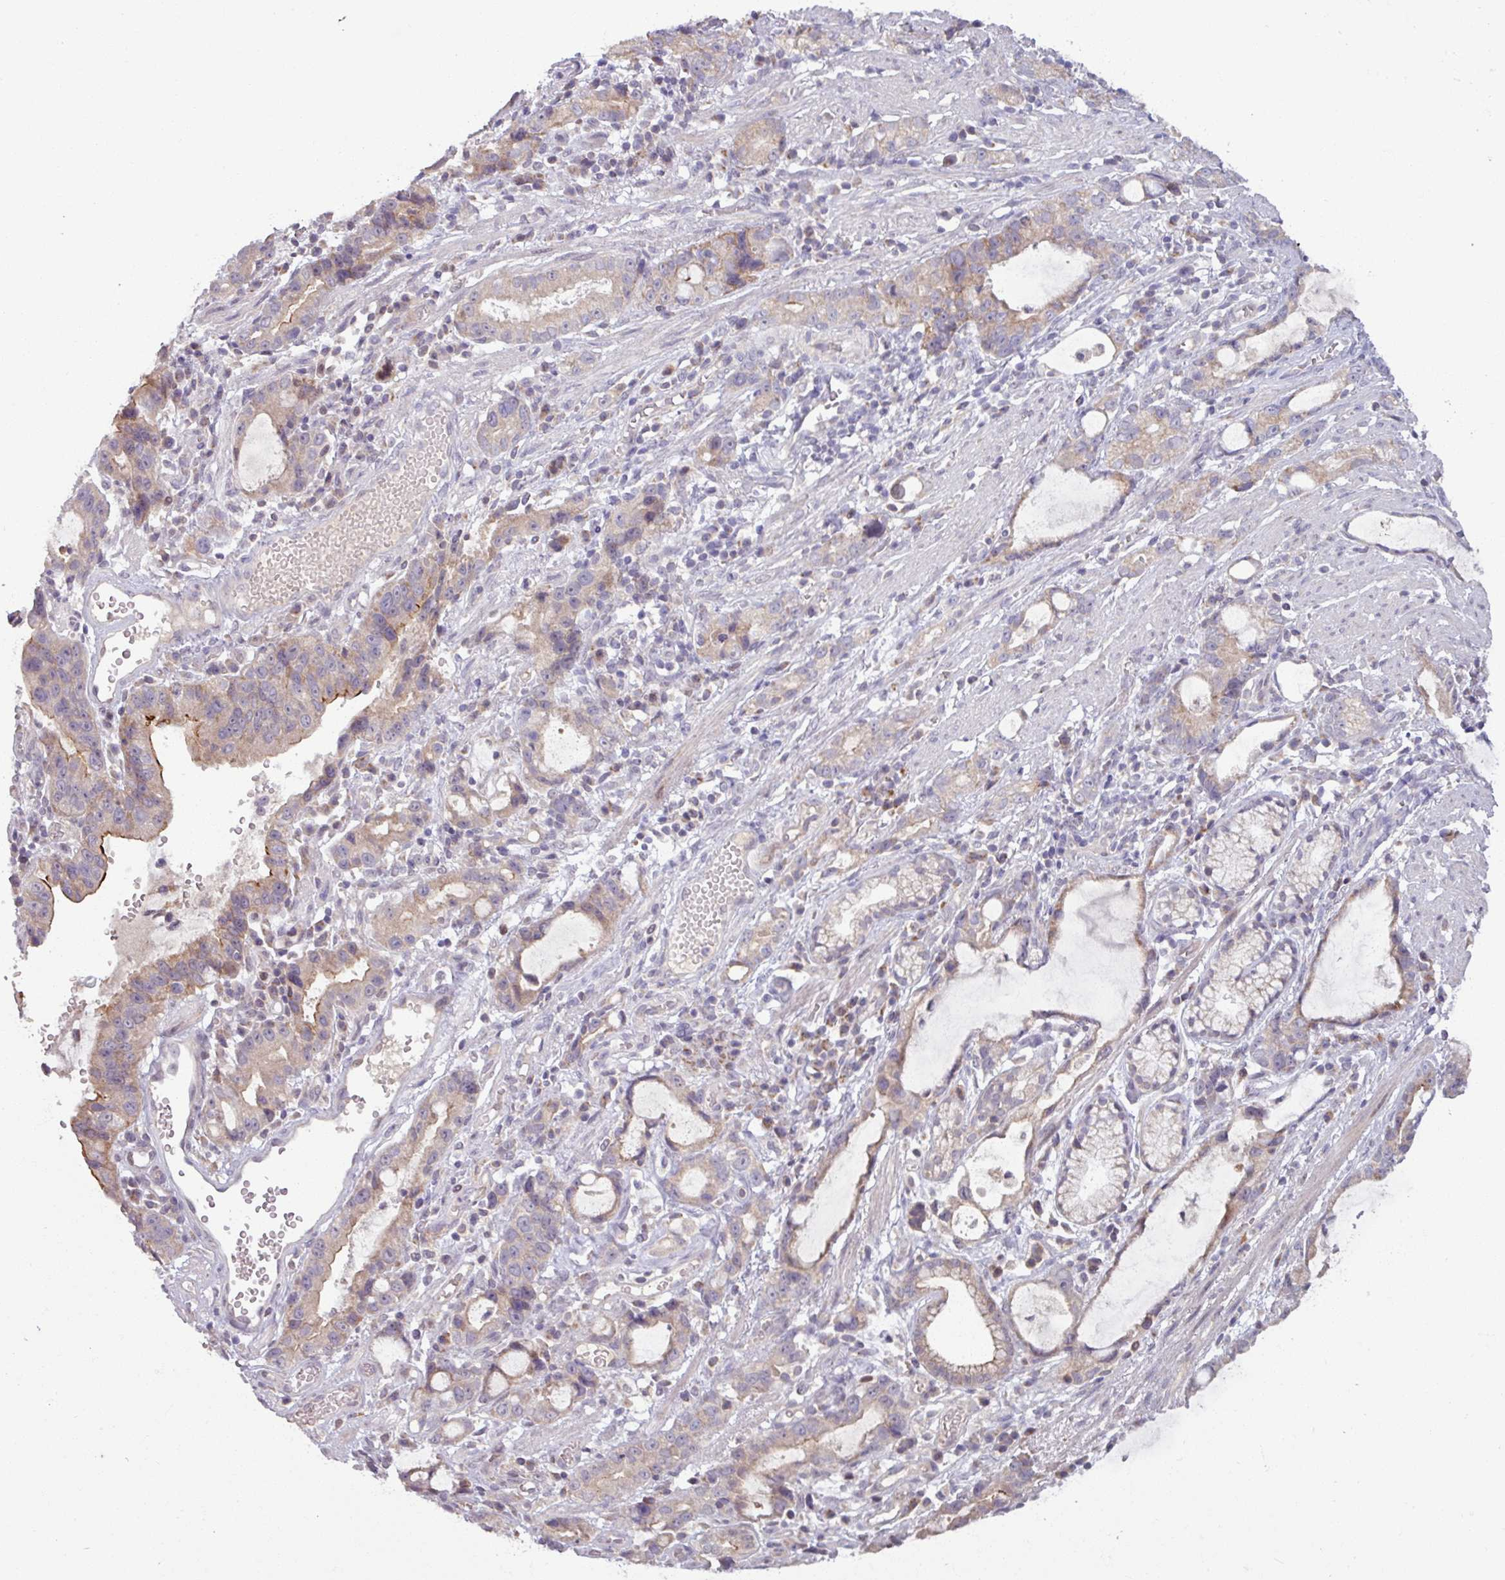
{"staining": {"intensity": "strong", "quantity": "<25%", "location": "cytoplasmic/membranous"}, "tissue": "stomach cancer", "cell_type": "Tumor cells", "image_type": "cancer", "snomed": [{"axis": "morphology", "description": "Adenocarcinoma, NOS"}, {"axis": "topography", "description": "Stomach"}], "caption": "Protein analysis of stomach cancer (adenocarcinoma) tissue demonstrates strong cytoplasmic/membranous positivity in approximately <25% of tumor cells.", "gene": "OGFOD3", "patient": {"sex": "male", "age": 55}}